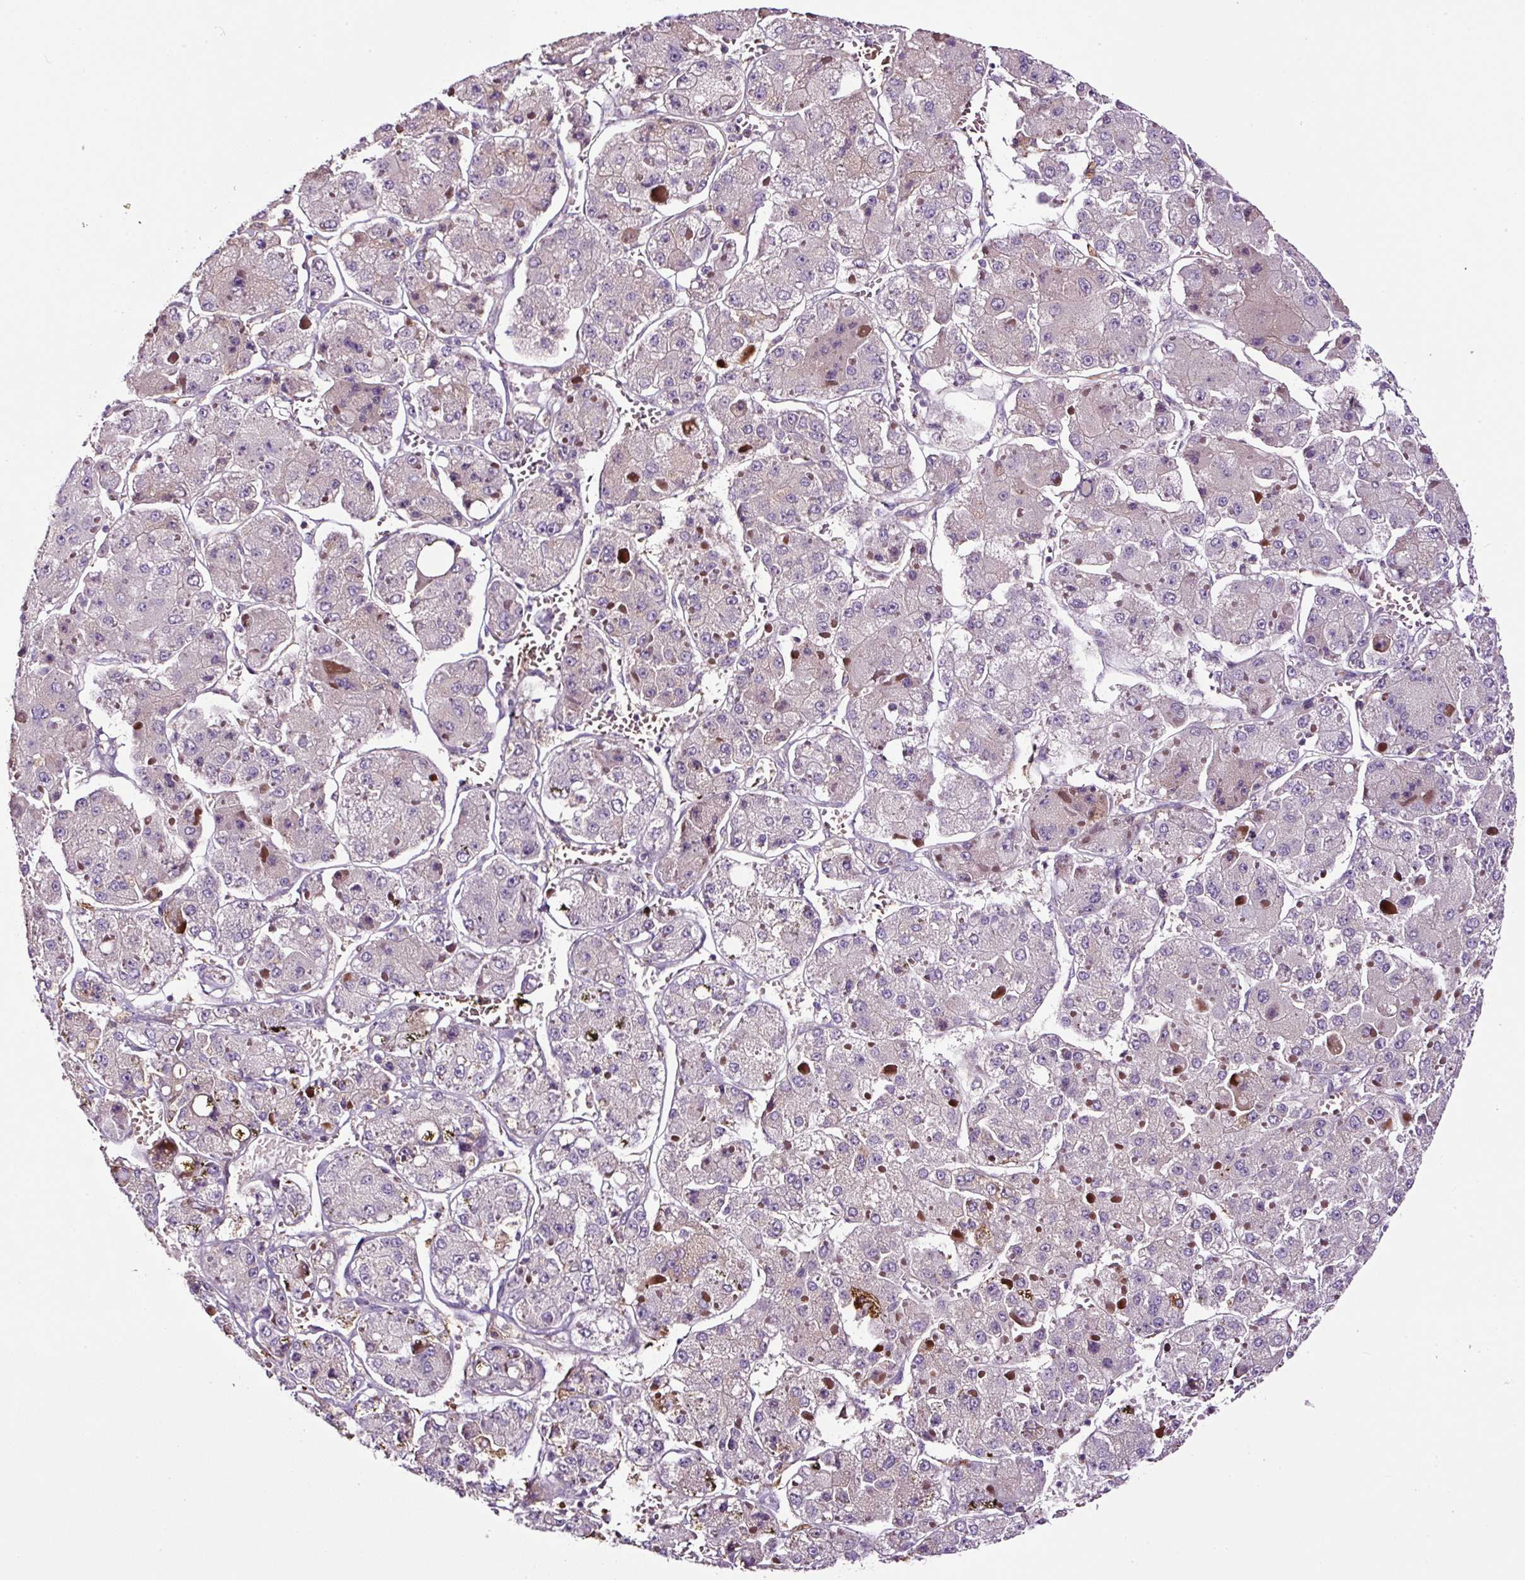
{"staining": {"intensity": "negative", "quantity": "none", "location": "none"}, "tissue": "liver cancer", "cell_type": "Tumor cells", "image_type": "cancer", "snomed": [{"axis": "morphology", "description": "Carcinoma, Hepatocellular, NOS"}, {"axis": "topography", "description": "Liver"}], "caption": "Immunohistochemical staining of human liver cancer (hepatocellular carcinoma) reveals no significant positivity in tumor cells.", "gene": "LRRC24", "patient": {"sex": "female", "age": 73}}